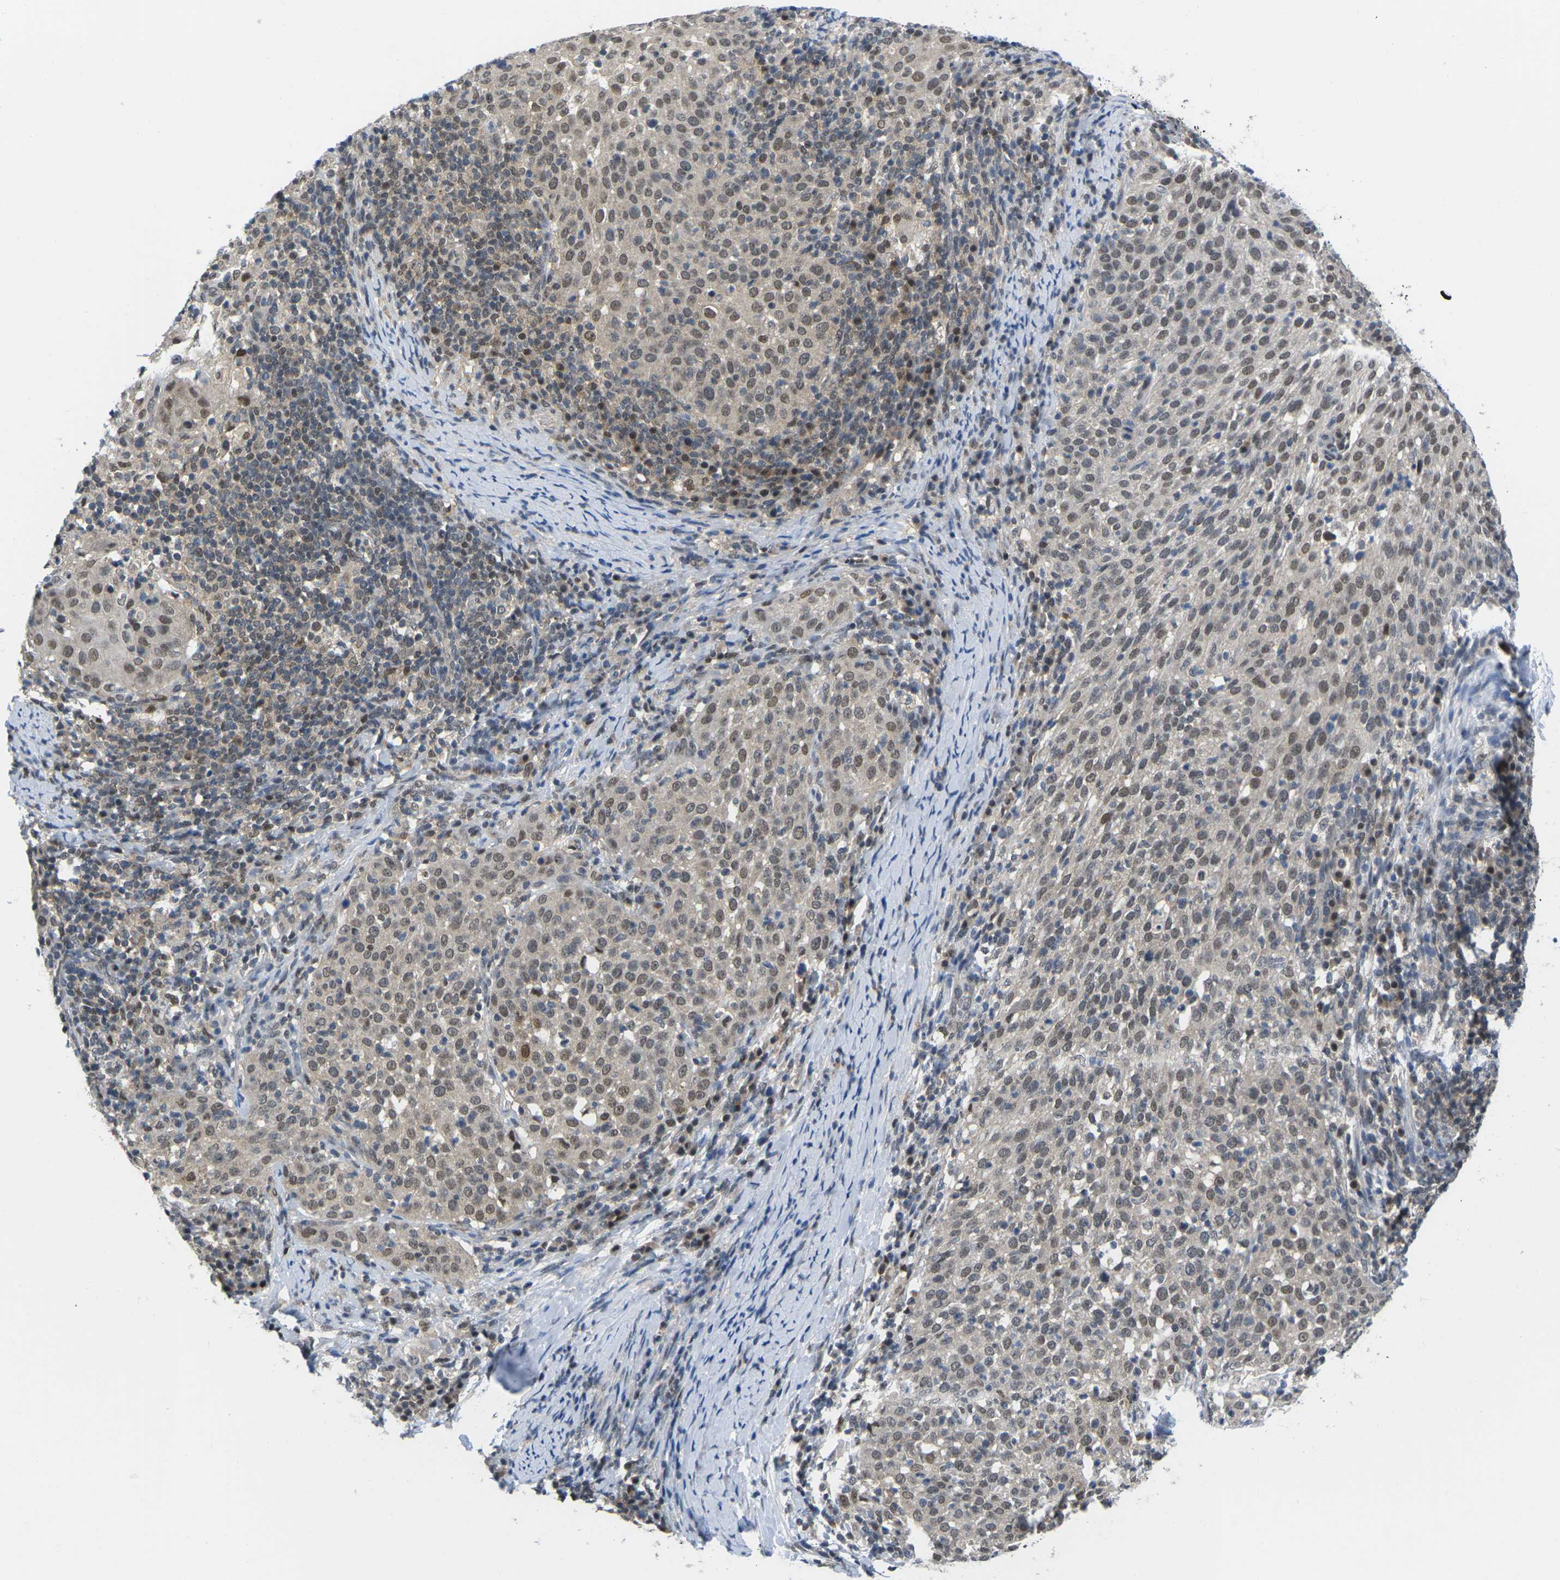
{"staining": {"intensity": "moderate", "quantity": ">75%", "location": "nuclear"}, "tissue": "cervical cancer", "cell_type": "Tumor cells", "image_type": "cancer", "snomed": [{"axis": "morphology", "description": "Squamous cell carcinoma, NOS"}, {"axis": "topography", "description": "Cervix"}], "caption": "An immunohistochemistry image of tumor tissue is shown. Protein staining in brown labels moderate nuclear positivity in squamous cell carcinoma (cervical) within tumor cells.", "gene": "UBA7", "patient": {"sex": "female", "age": 51}}